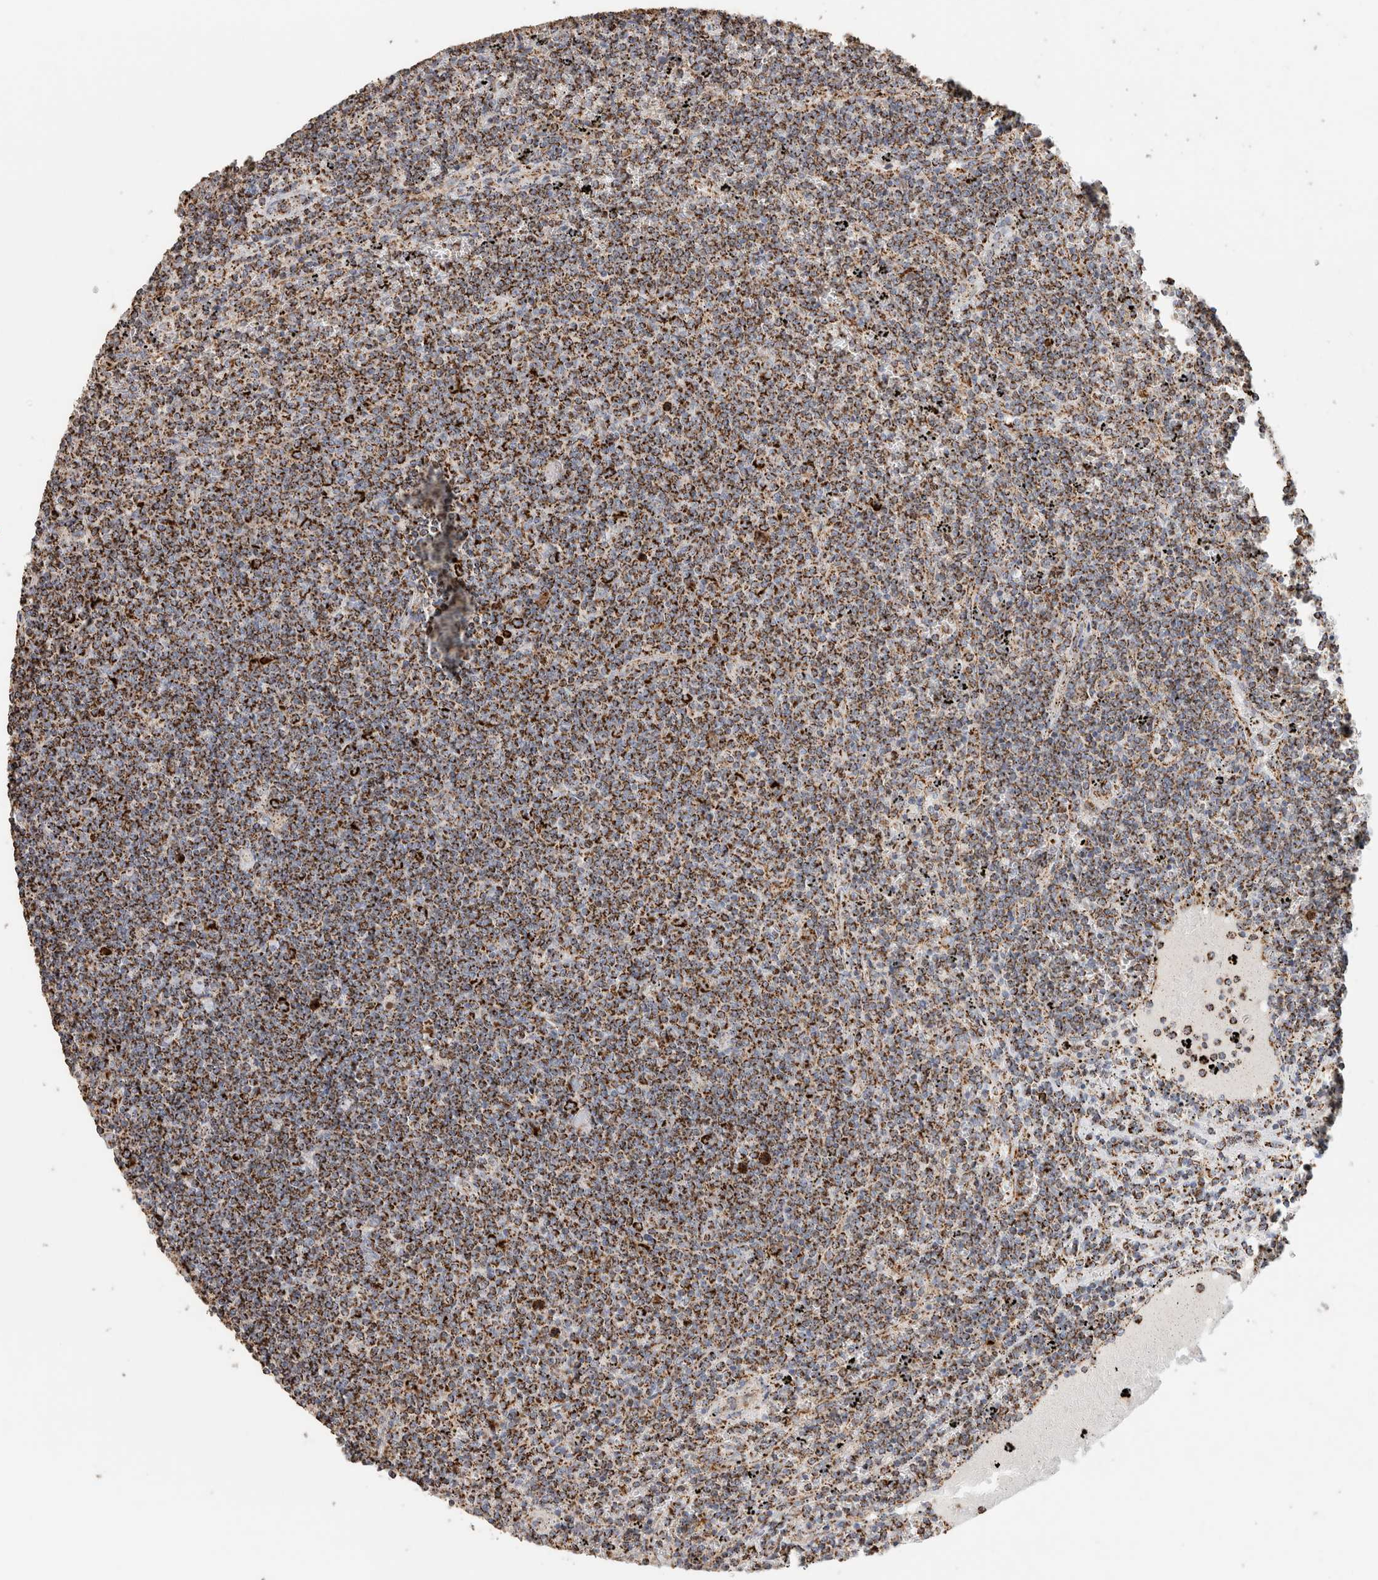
{"staining": {"intensity": "moderate", "quantity": ">75%", "location": "cytoplasmic/membranous"}, "tissue": "lymphoma", "cell_type": "Tumor cells", "image_type": "cancer", "snomed": [{"axis": "morphology", "description": "Malignant lymphoma, non-Hodgkin's type, Low grade"}, {"axis": "topography", "description": "Spleen"}], "caption": "A photomicrograph of human lymphoma stained for a protein reveals moderate cytoplasmic/membranous brown staining in tumor cells. The staining was performed using DAB, with brown indicating positive protein expression. Nuclei are stained blue with hematoxylin.", "gene": "C1QBP", "patient": {"sex": "female", "age": 50}}